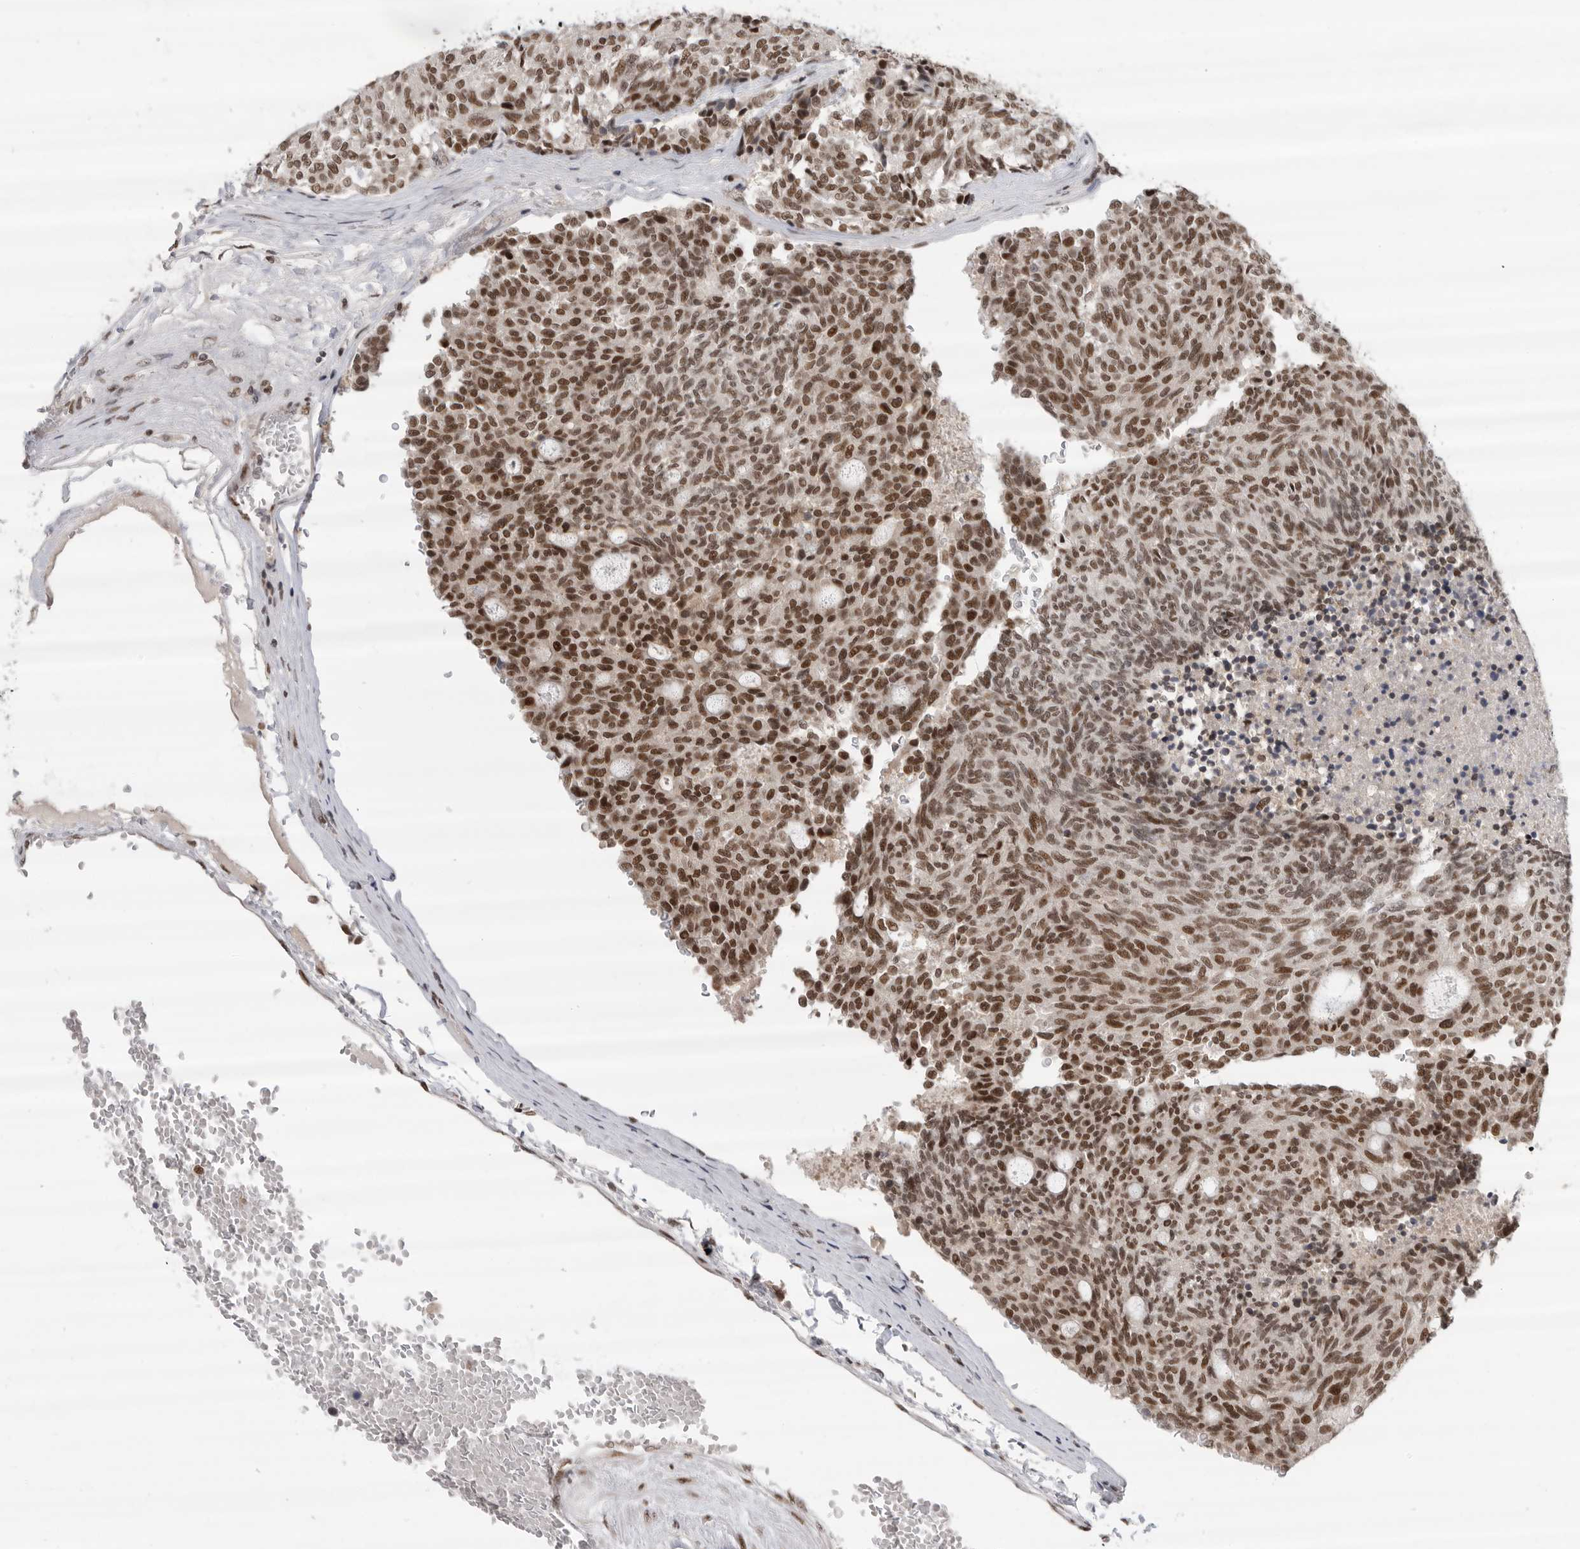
{"staining": {"intensity": "moderate", "quantity": ">75%", "location": "nuclear"}, "tissue": "carcinoid", "cell_type": "Tumor cells", "image_type": "cancer", "snomed": [{"axis": "morphology", "description": "Carcinoid, malignant, NOS"}, {"axis": "topography", "description": "Pancreas"}], "caption": "Malignant carcinoid stained with a protein marker exhibits moderate staining in tumor cells.", "gene": "ZNF830", "patient": {"sex": "female", "age": 54}}